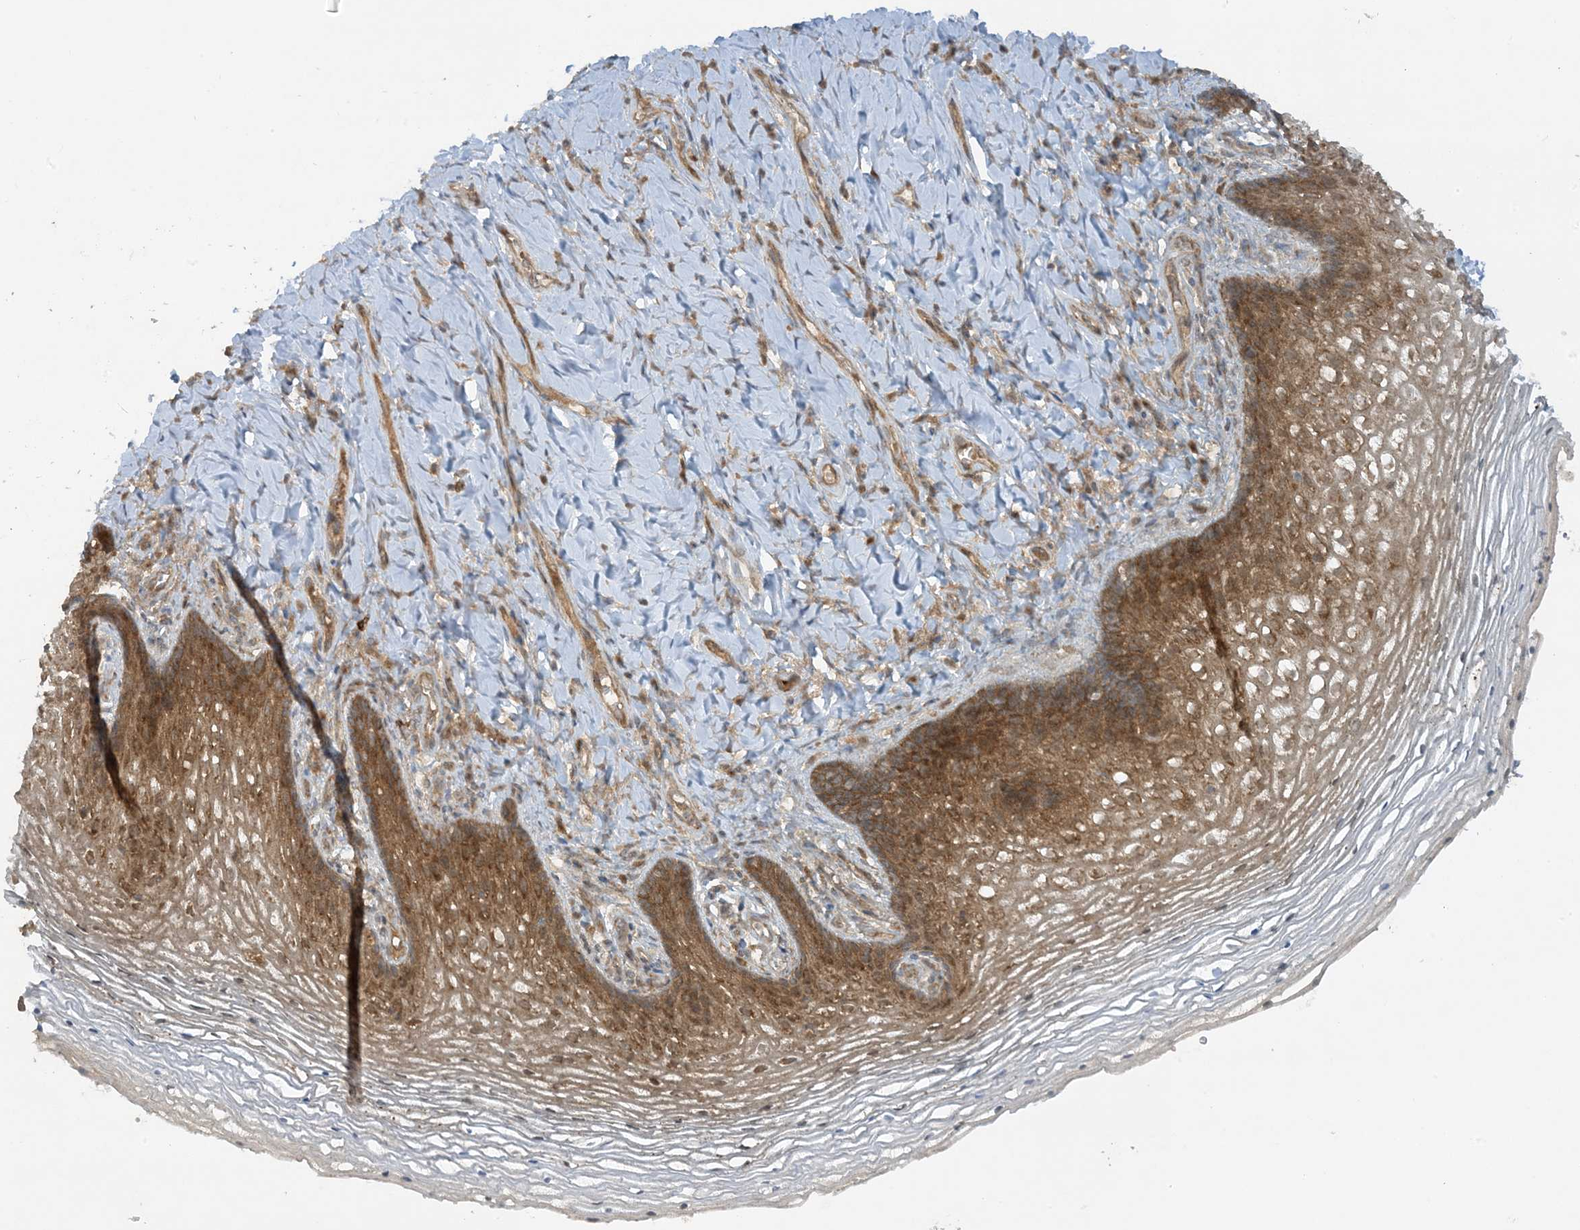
{"staining": {"intensity": "moderate", "quantity": "25%-75%", "location": "cytoplasmic/membranous"}, "tissue": "vagina", "cell_type": "Squamous epithelial cells", "image_type": "normal", "snomed": [{"axis": "morphology", "description": "Normal tissue, NOS"}, {"axis": "topography", "description": "Vagina"}], "caption": "Immunohistochemistry (DAB (3,3'-diaminobenzidine)) staining of normal vagina shows moderate cytoplasmic/membranous protein positivity in approximately 25%-75% of squamous epithelial cells.", "gene": "STAM2", "patient": {"sex": "female", "age": 60}}